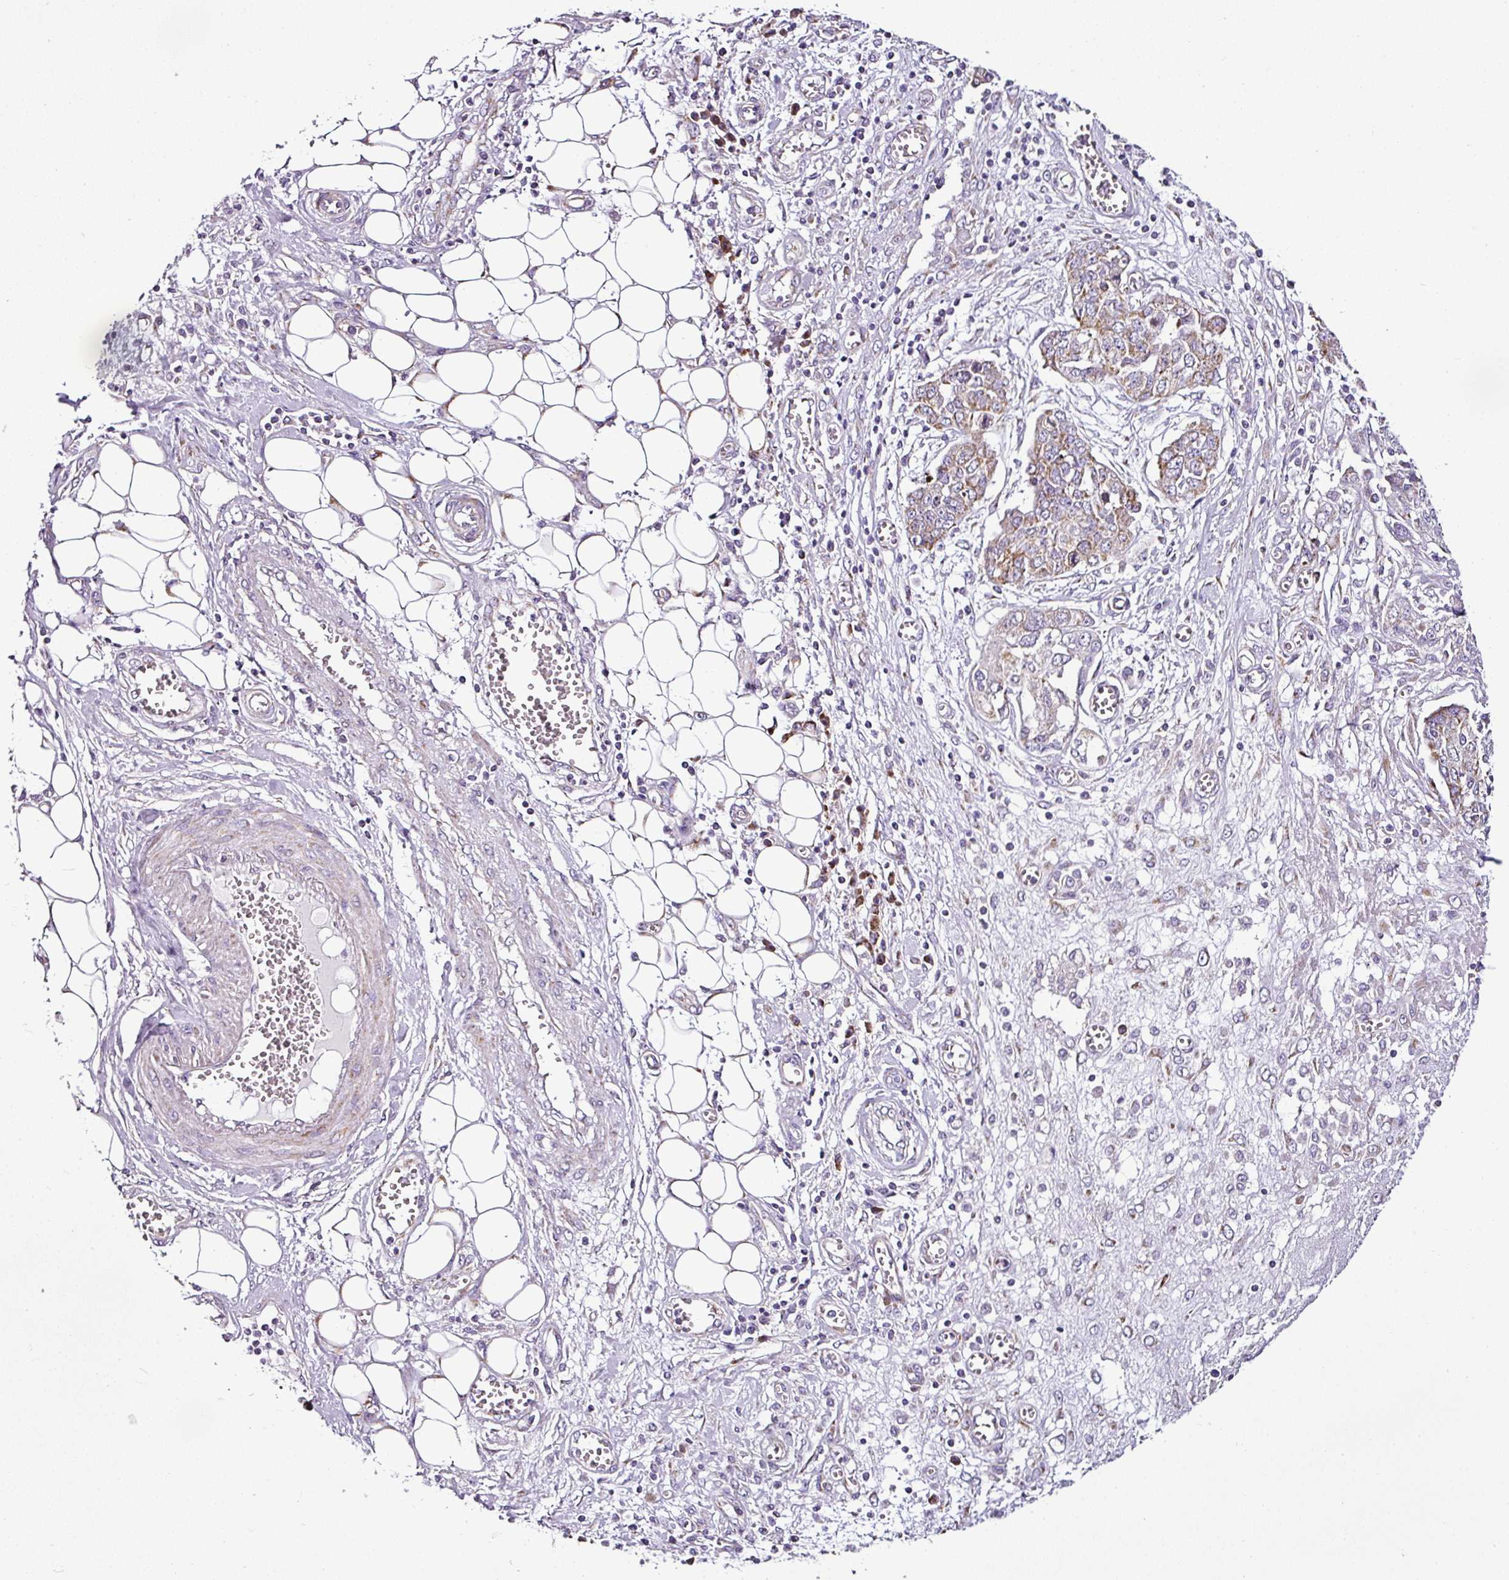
{"staining": {"intensity": "moderate", "quantity": "25%-75%", "location": "cytoplasmic/membranous"}, "tissue": "ovarian cancer", "cell_type": "Tumor cells", "image_type": "cancer", "snomed": [{"axis": "morphology", "description": "Cystadenocarcinoma, serous, NOS"}, {"axis": "topography", "description": "Soft tissue"}, {"axis": "topography", "description": "Ovary"}], "caption": "The micrograph reveals a brown stain indicating the presence of a protein in the cytoplasmic/membranous of tumor cells in ovarian cancer (serous cystadenocarcinoma). (DAB (3,3'-diaminobenzidine) IHC with brightfield microscopy, high magnification).", "gene": "DPAGT1", "patient": {"sex": "female", "age": 57}}